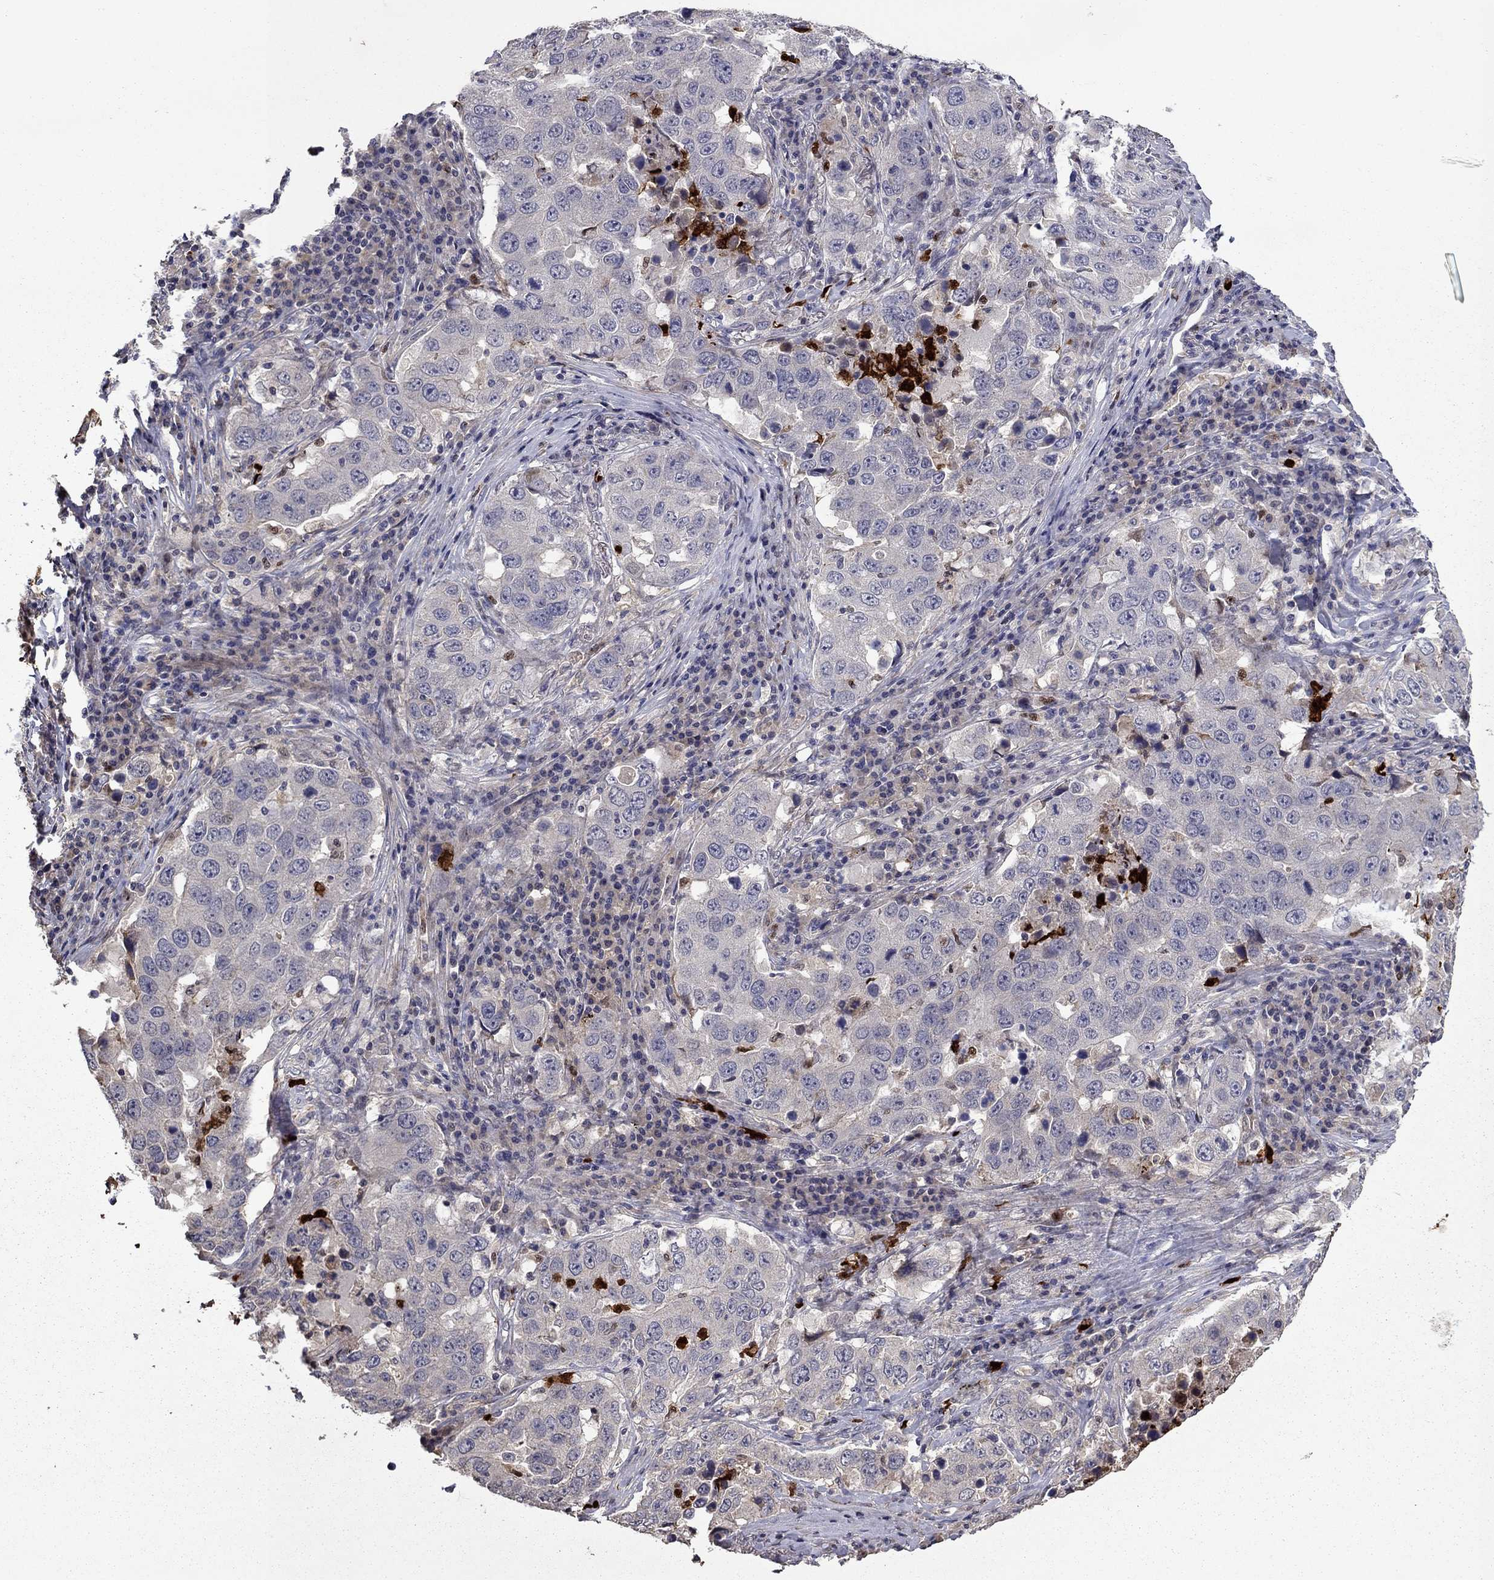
{"staining": {"intensity": "negative", "quantity": "none", "location": "none"}, "tissue": "lung cancer", "cell_type": "Tumor cells", "image_type": "cancer", "snomed": [{"axis": "morphology", "description": "Adenocarcinoma, NOS"}, {"axis": "topography", "description": "Lung"}], "caption": "An immunohistochemistry (IHC) photomicrograph of lung cancer (adenocarcinoma) is shown. There is no staining in tumor cells of lung cancer (adenocarcinoma).", "gene": "SATB1", "patient": {"sex": "male", "age": 73}}